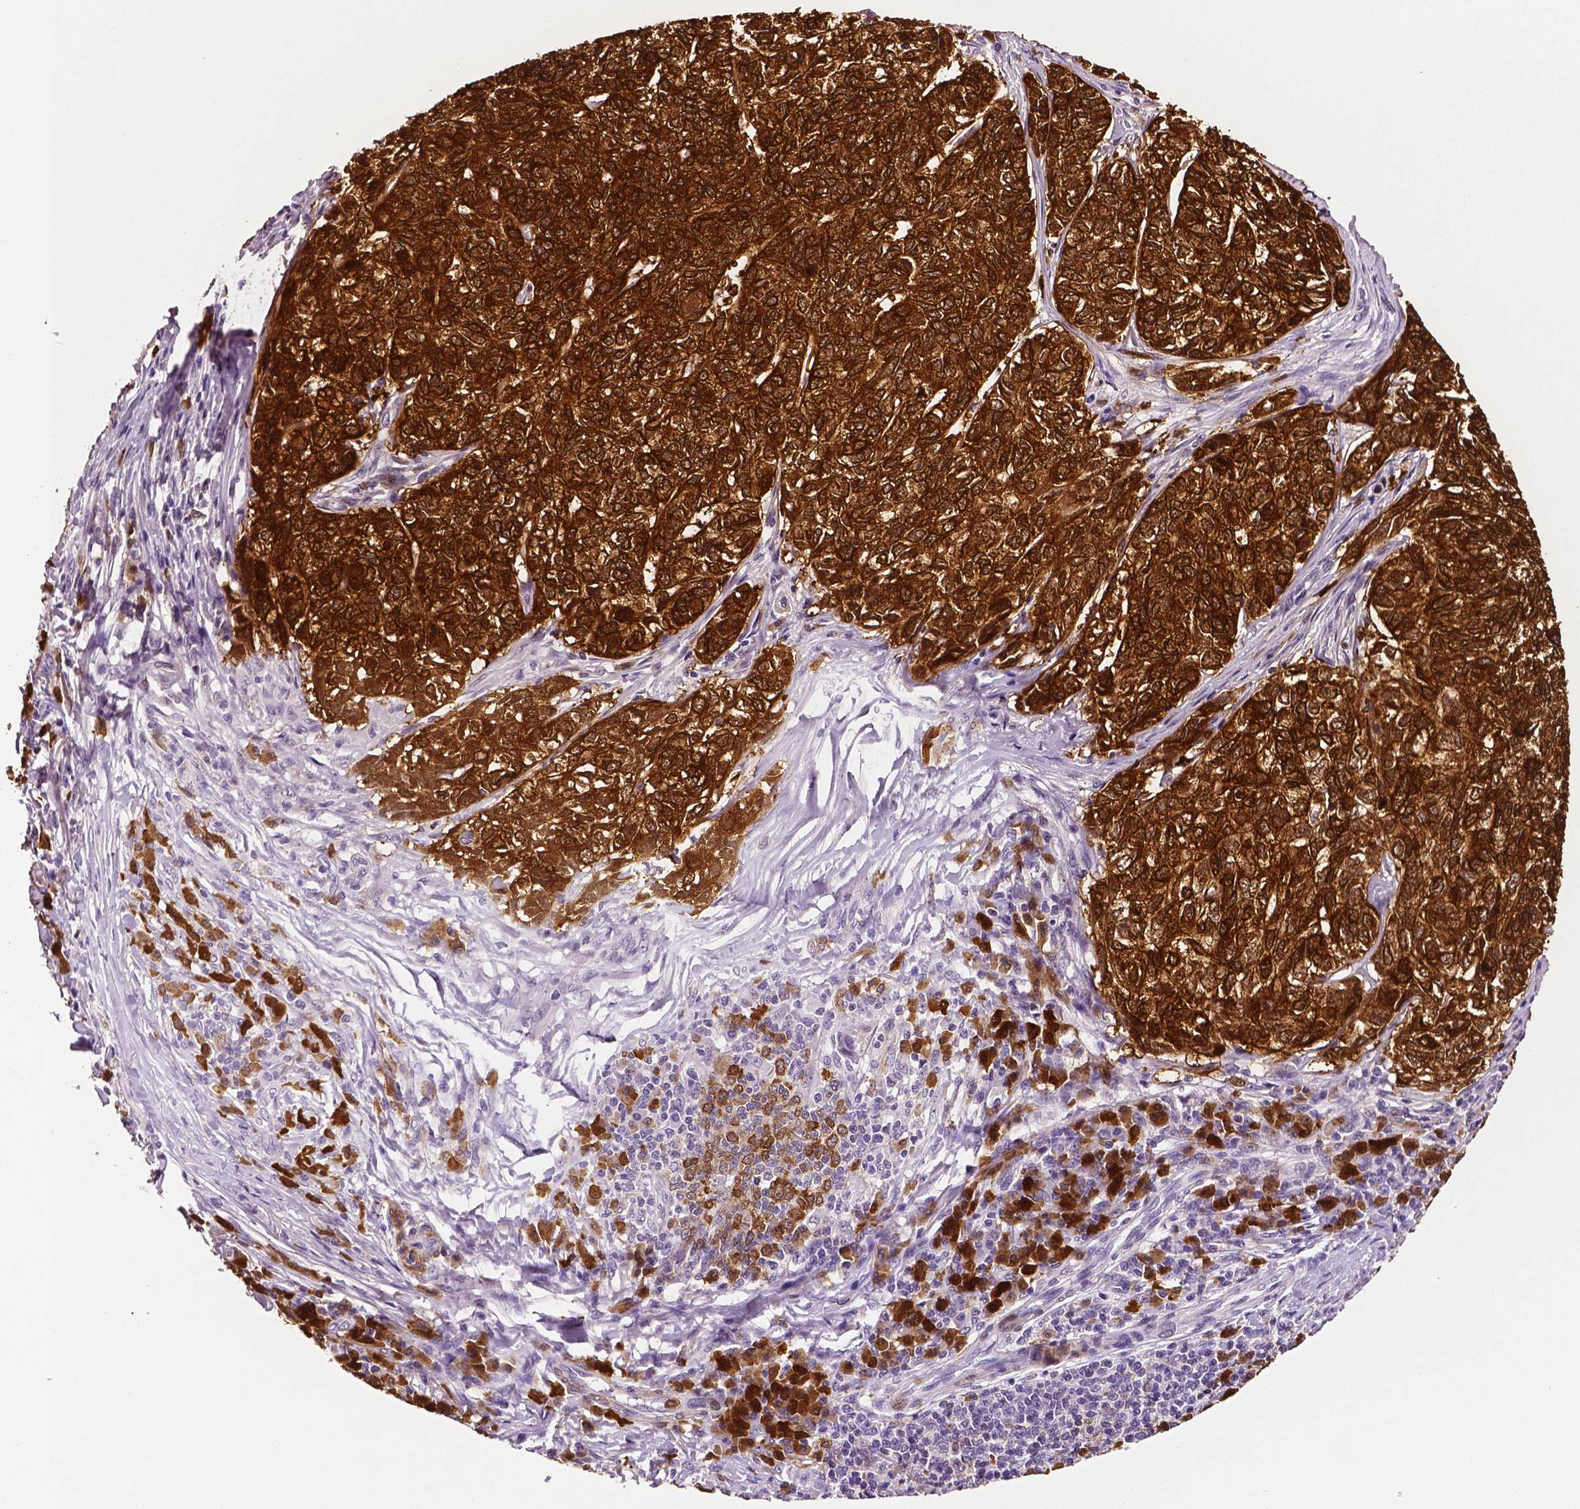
{"staining": {"intensity": "strong", "quantity": ">75%", "location": "cytoplasmic/membranous"}, "tissue": "skin cancer", "cell_type": "Tumor cells", "image_type": "cancer", "snomed": [{"axis": "morphology", "description": "Basal cell carcinoma"}, {"axis": "topography", "description": "Skin"}], "caption": "Skin cancer (basal cell carcinoma) stained with a brown dye shows strong cytoplasmic/membranous positive expression in approximately >75% of tumor cells.", "gene": "PHGDH", "patient": {"sex": "female", "age": 65}}